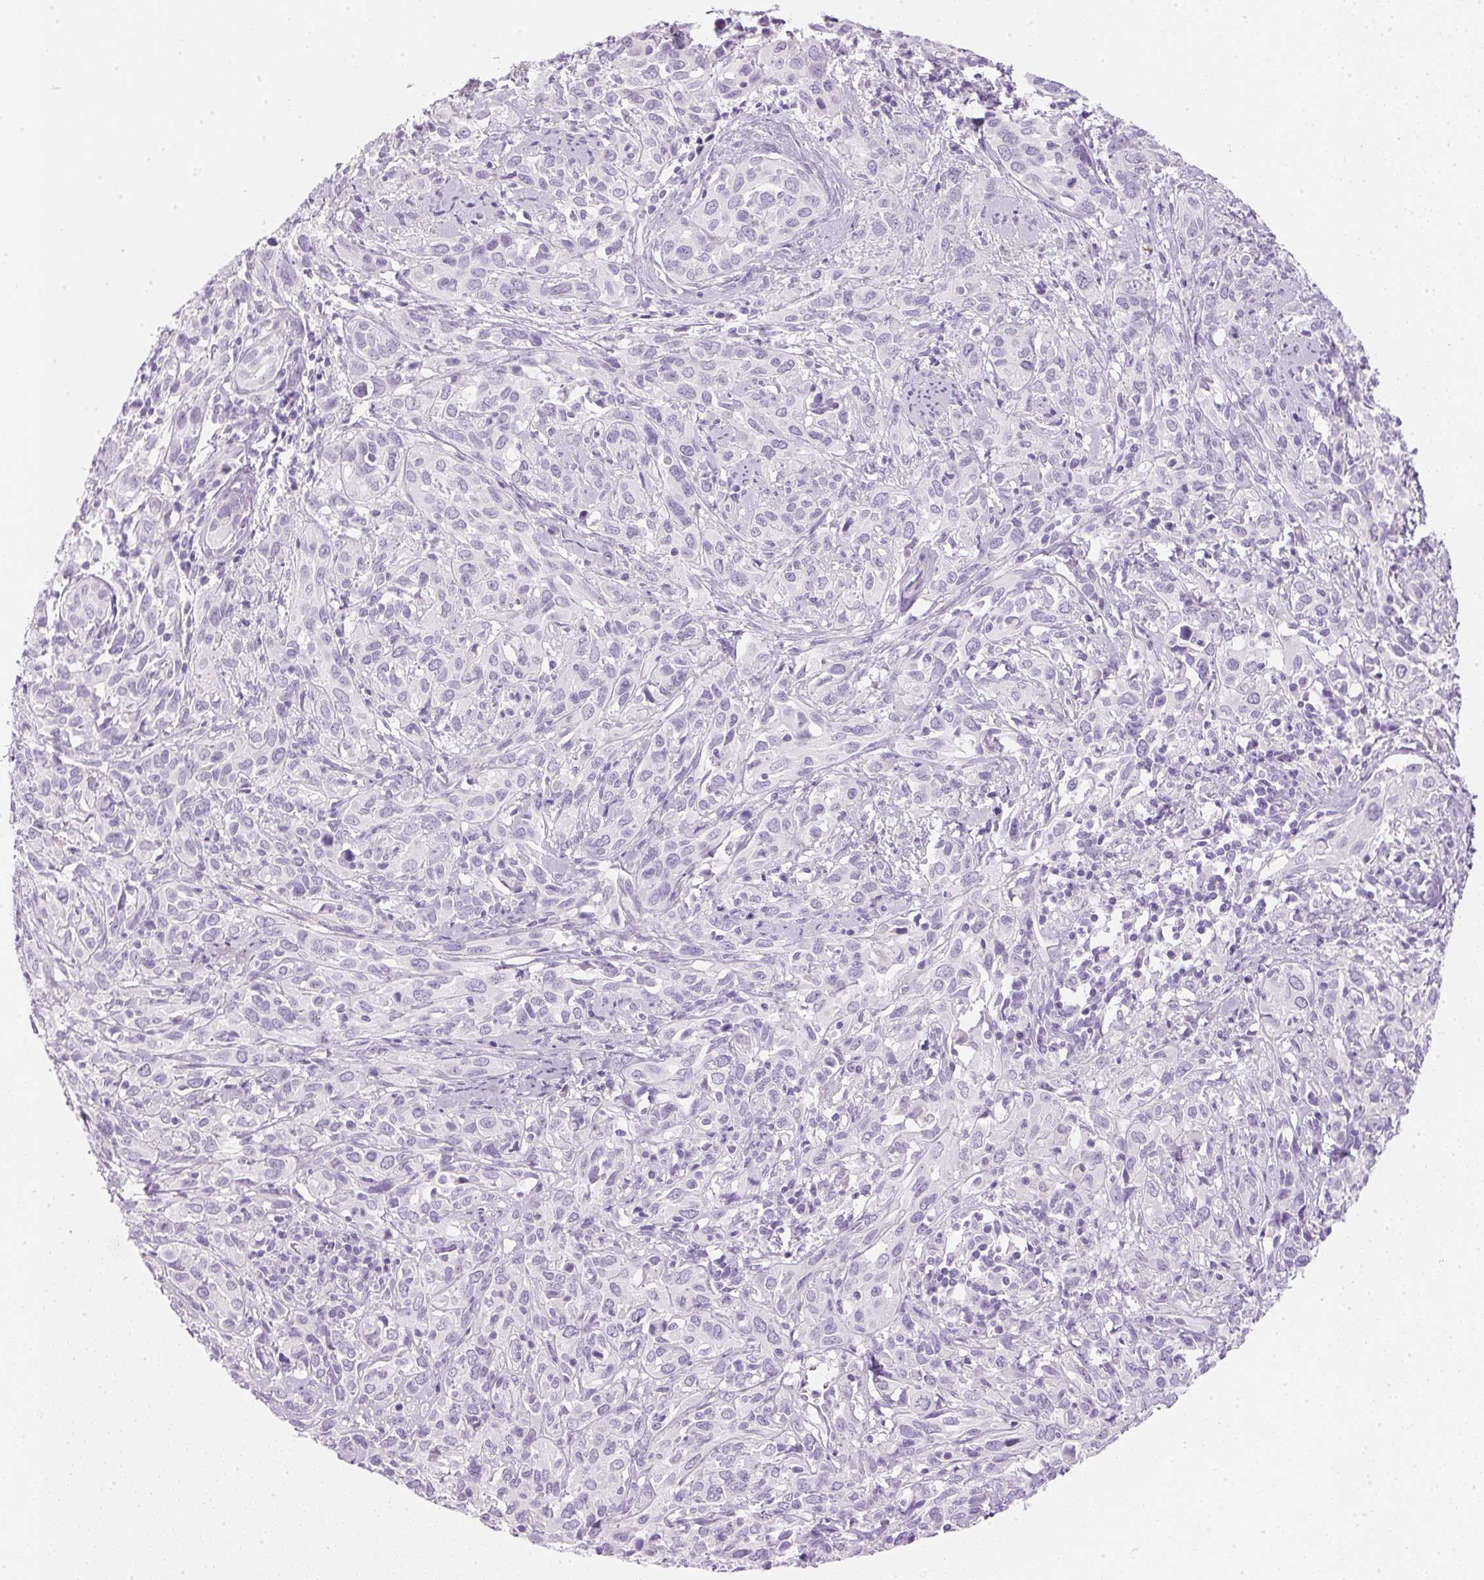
{"staining": {"intensity": "negative", "quantity": "none", "location": "none"}, "tissue": "cervical cancer", "cell_type": "Tumor cells", "image_type": "cancer", "snomed": [{"axis": "morphology", "description": "Normal tissue, NOS"}, {"axis": "morphology", "description": "Squamous cell carcinoma, NOS"}, {"axis": "topography", "description": "Cervix"}], "caption": "Cervical cancer (squamous cell carcinoma) was stained to show a protein in brown. There is no significant staining in tumor cells.", "gene": "IGFBP1", "patient": {"sex": "female", "age": 51}}